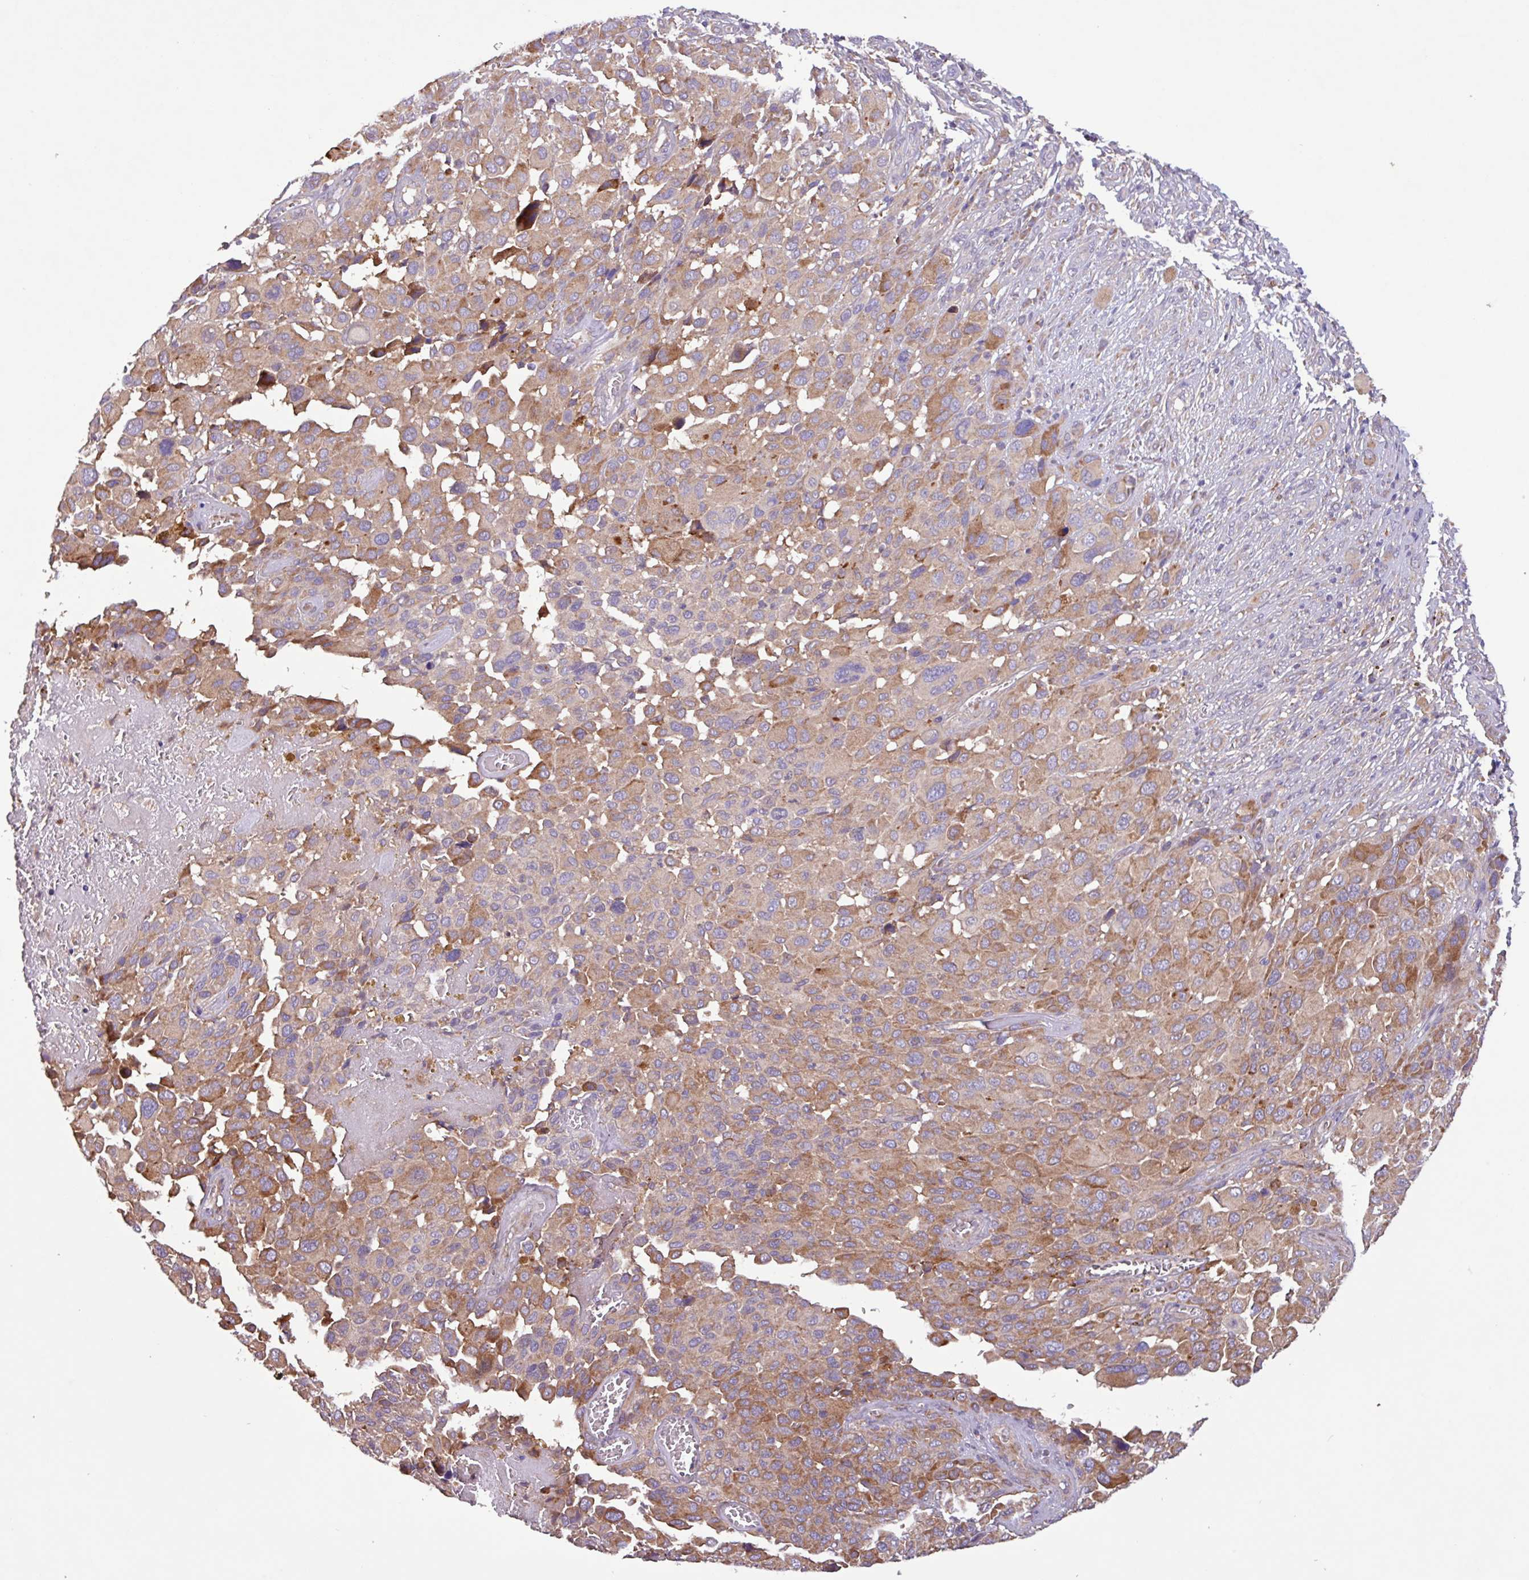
{"staining": {"intensity": "moderate", "quantity": "25%-75%", "location": "cytoplasmic/membranous"}, "tissue": "melanoma", "cell_type": "Tumor cells", "image_type": "cancer", "snomed": [{"axis": "morphology", "description": "Malignant melanoma, NOS"}, {"axis": "topography", "description": "Skin of trunk"}], "caption": "DAB immunohistochemical staining of human malignant melanoma reveals moderate cytoplasmic/membranous protein staining in about 25%-75% of tumor cells.", "gene": "PTPRQ", "patient": {"sex": "male", "age": 71}}